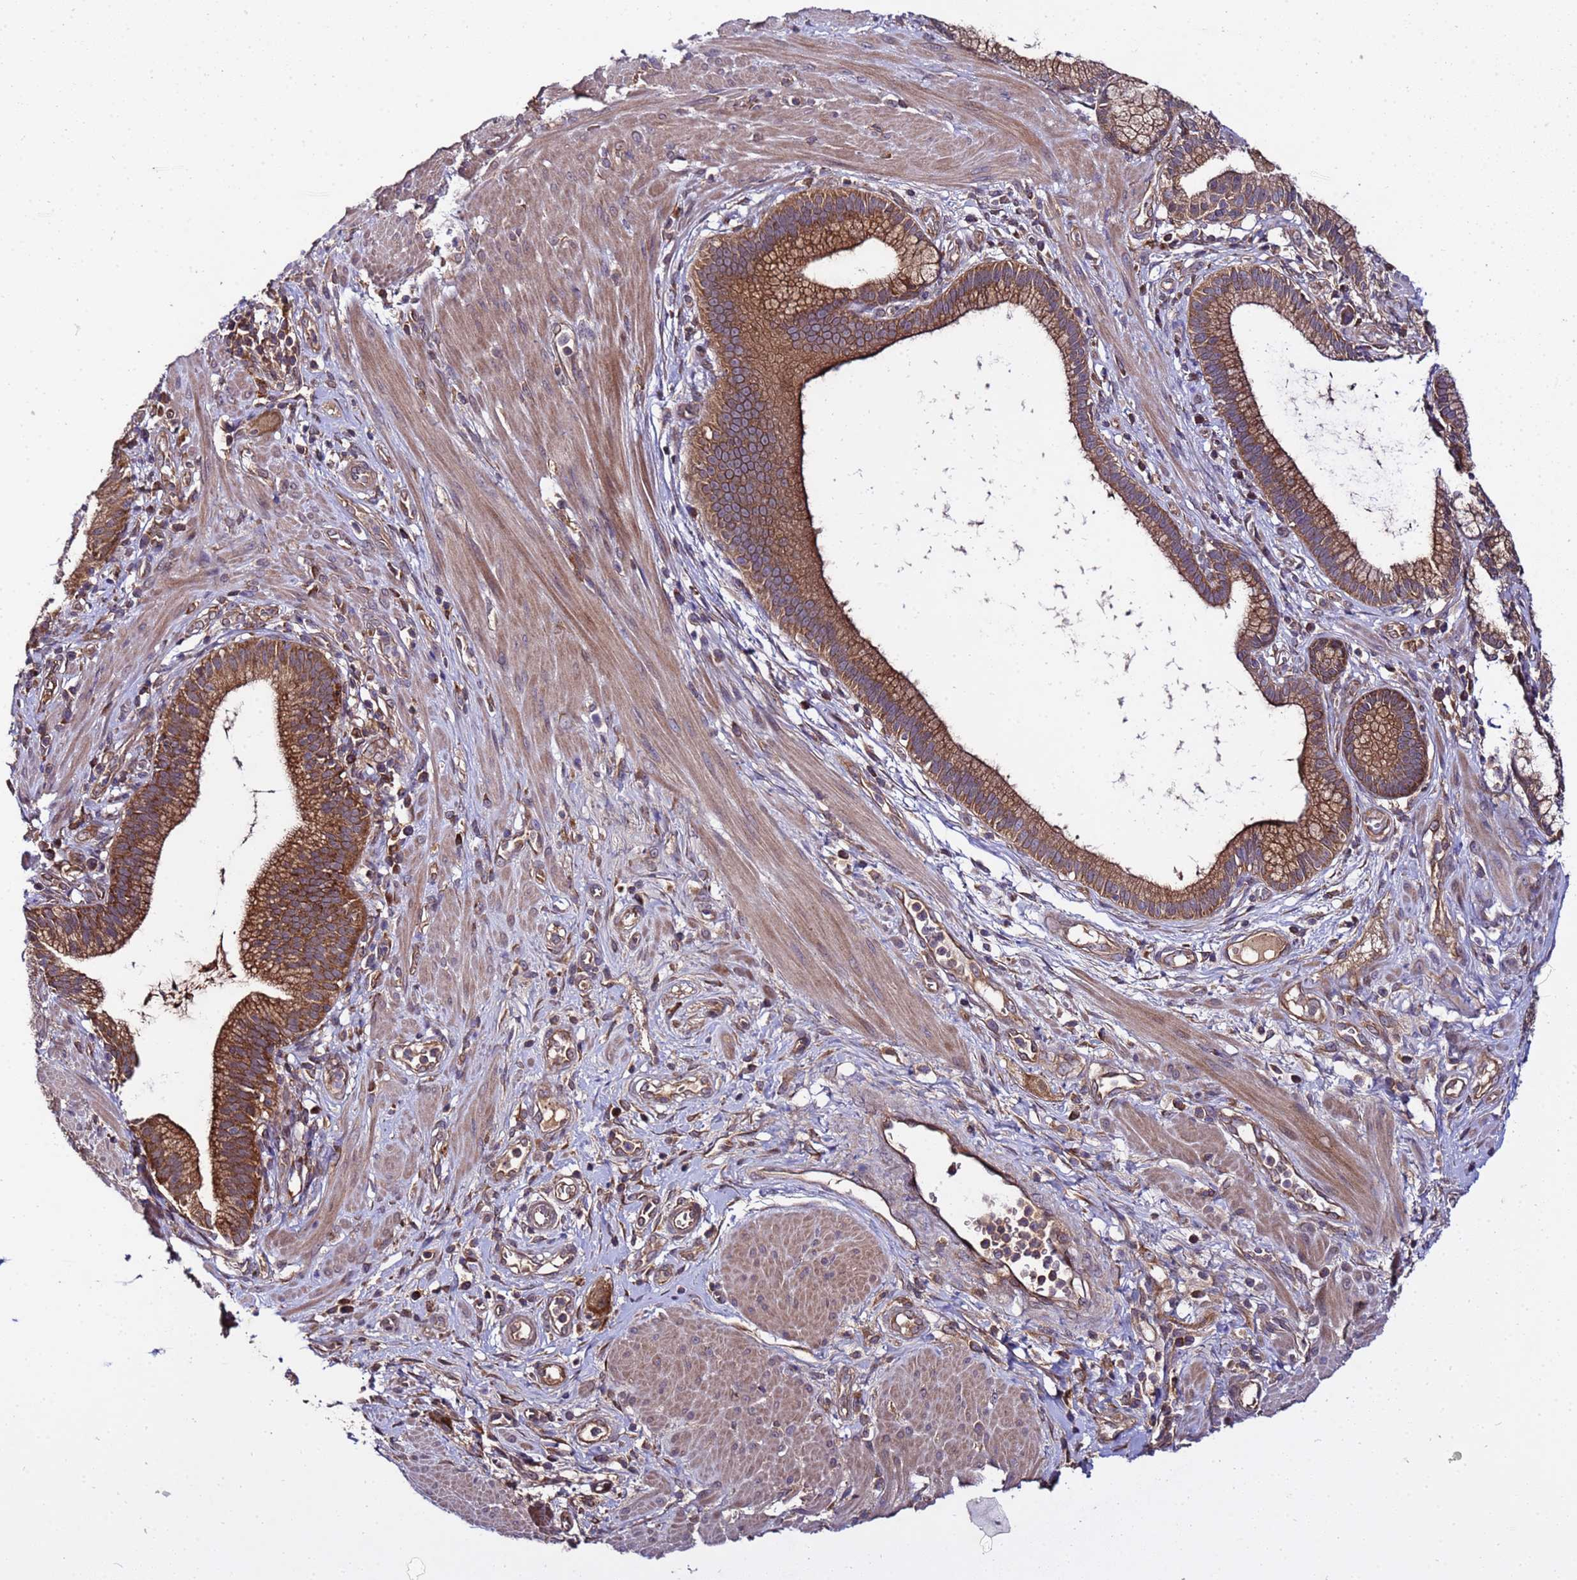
{"staining": {"intensity": "strong", "quantity": ">75%", "location": "cytoplasmic/membranous"}, "tissue": "pancreatic cancer", "cell_type": "Tumor cells", "image_type": "cancer", "snomed": [{"axis": "morphology", "description": "Adenocarcinoma, NOS"}, {"axis": "topography", "description": "Pancreas"}], "caption": "Tumor cells exhibit high levels of strong cytoplasmic/membranous positivity in approximately >75% of cells in human pancreatic adenocarcinoma.", "gene": "GSPT2", "patient": {"sex": "male", "age": 72}}